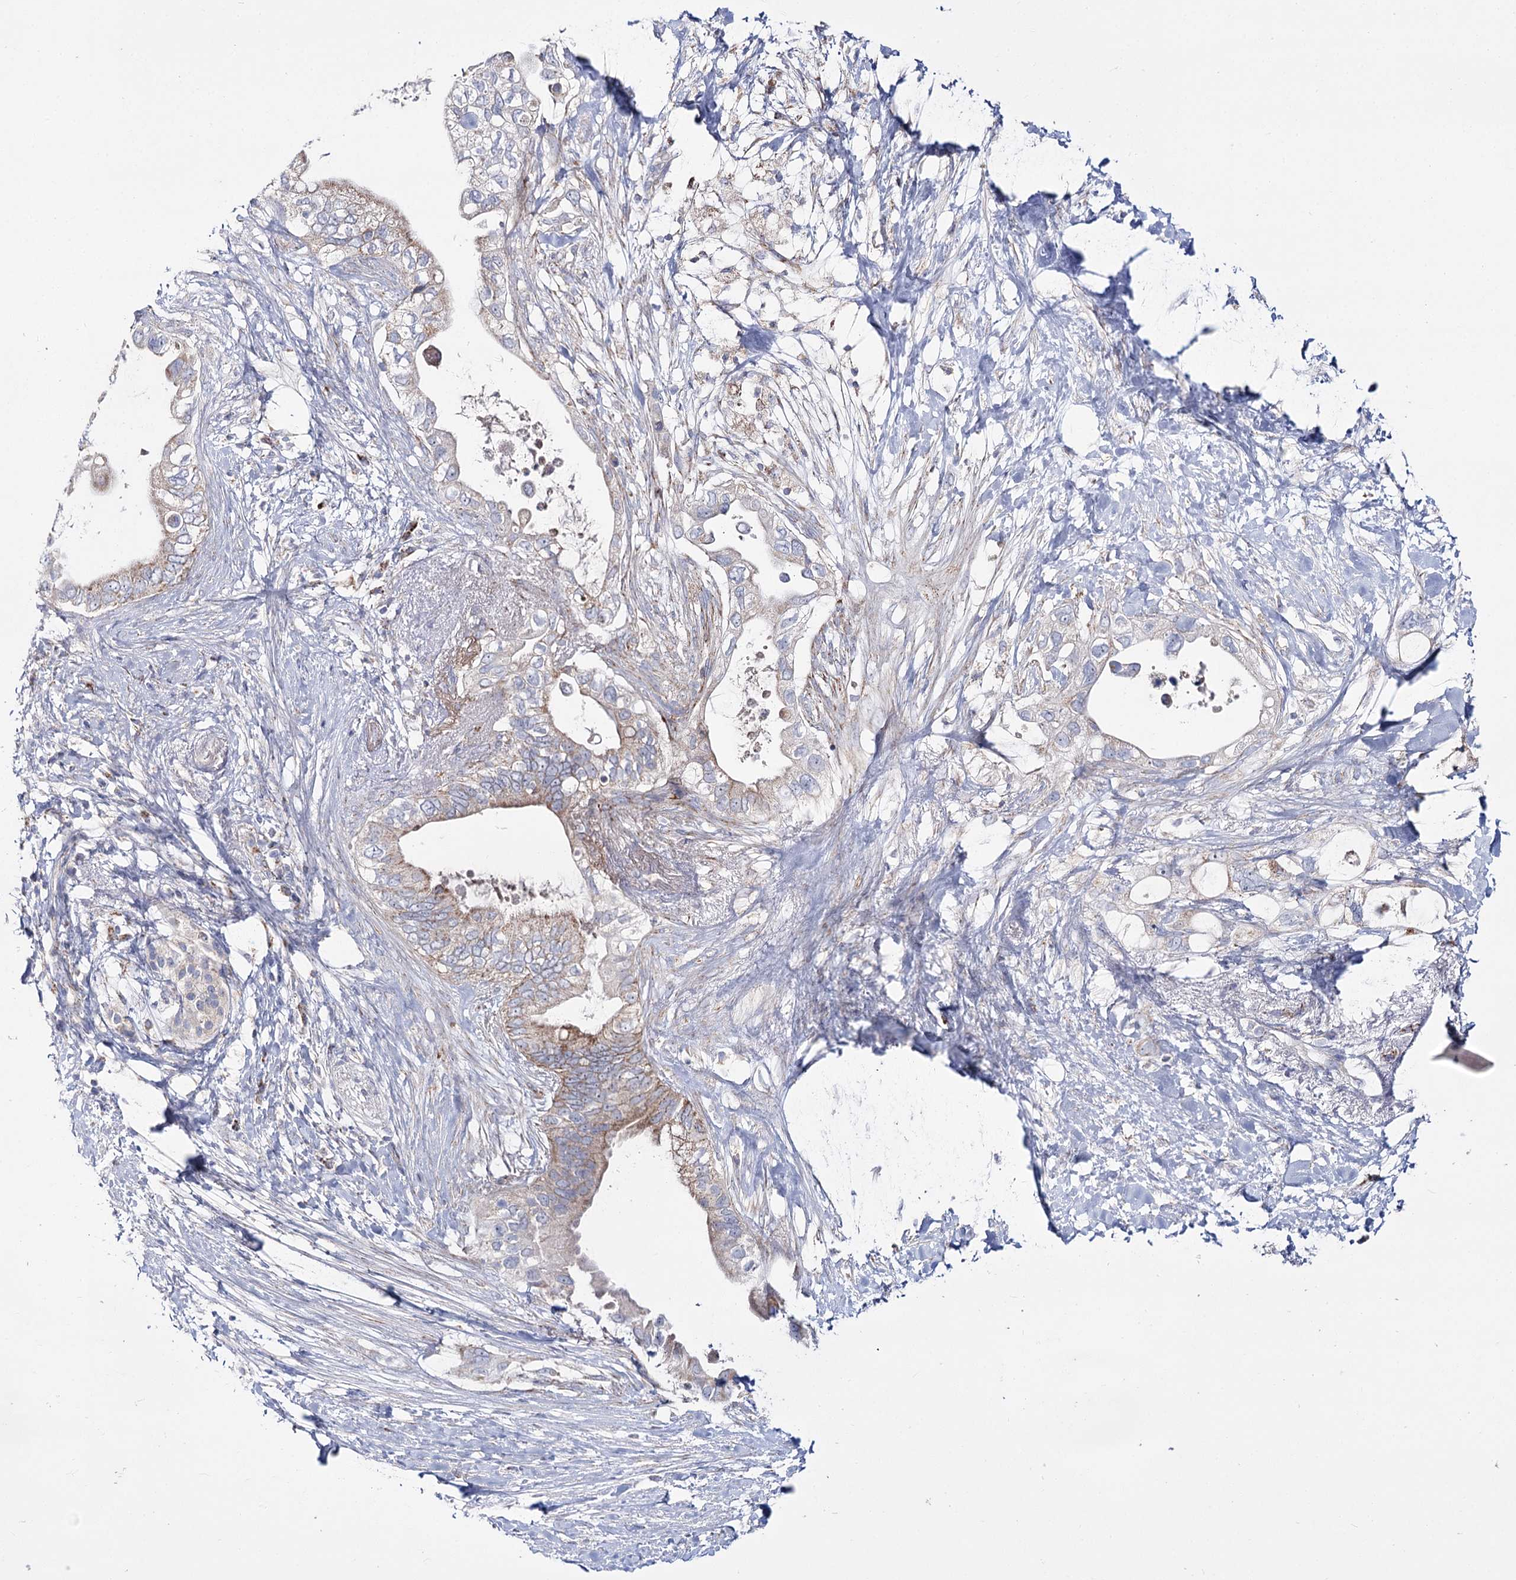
{"staining": {"intensity": "moderate", "quantity": "<25%", "location": "cytoplasmic/membranous"}, "tissue": "pancreatic cancer", "cell_type": "Tumor cells", "image_type": "cancer", "snomed": [{"axis": "morphology", "description": "Adenocarcinoma, NOS"}, {"axis": "topography", "description": "Pancreas"}], "caption": "Immunohistochemical staining of human pancreatic adenocarcinoma displays moderate cytoplasmic/membranous protein expression in about <25% of tumor cells. Using DAB (3,3'-diaminobenzidine) (brown) and hematoxylin (blue) stains, captured at high magnification using brightfield microscopy.", "gene": "NADK2", "patient": {"sex": "female", "age": 56}}